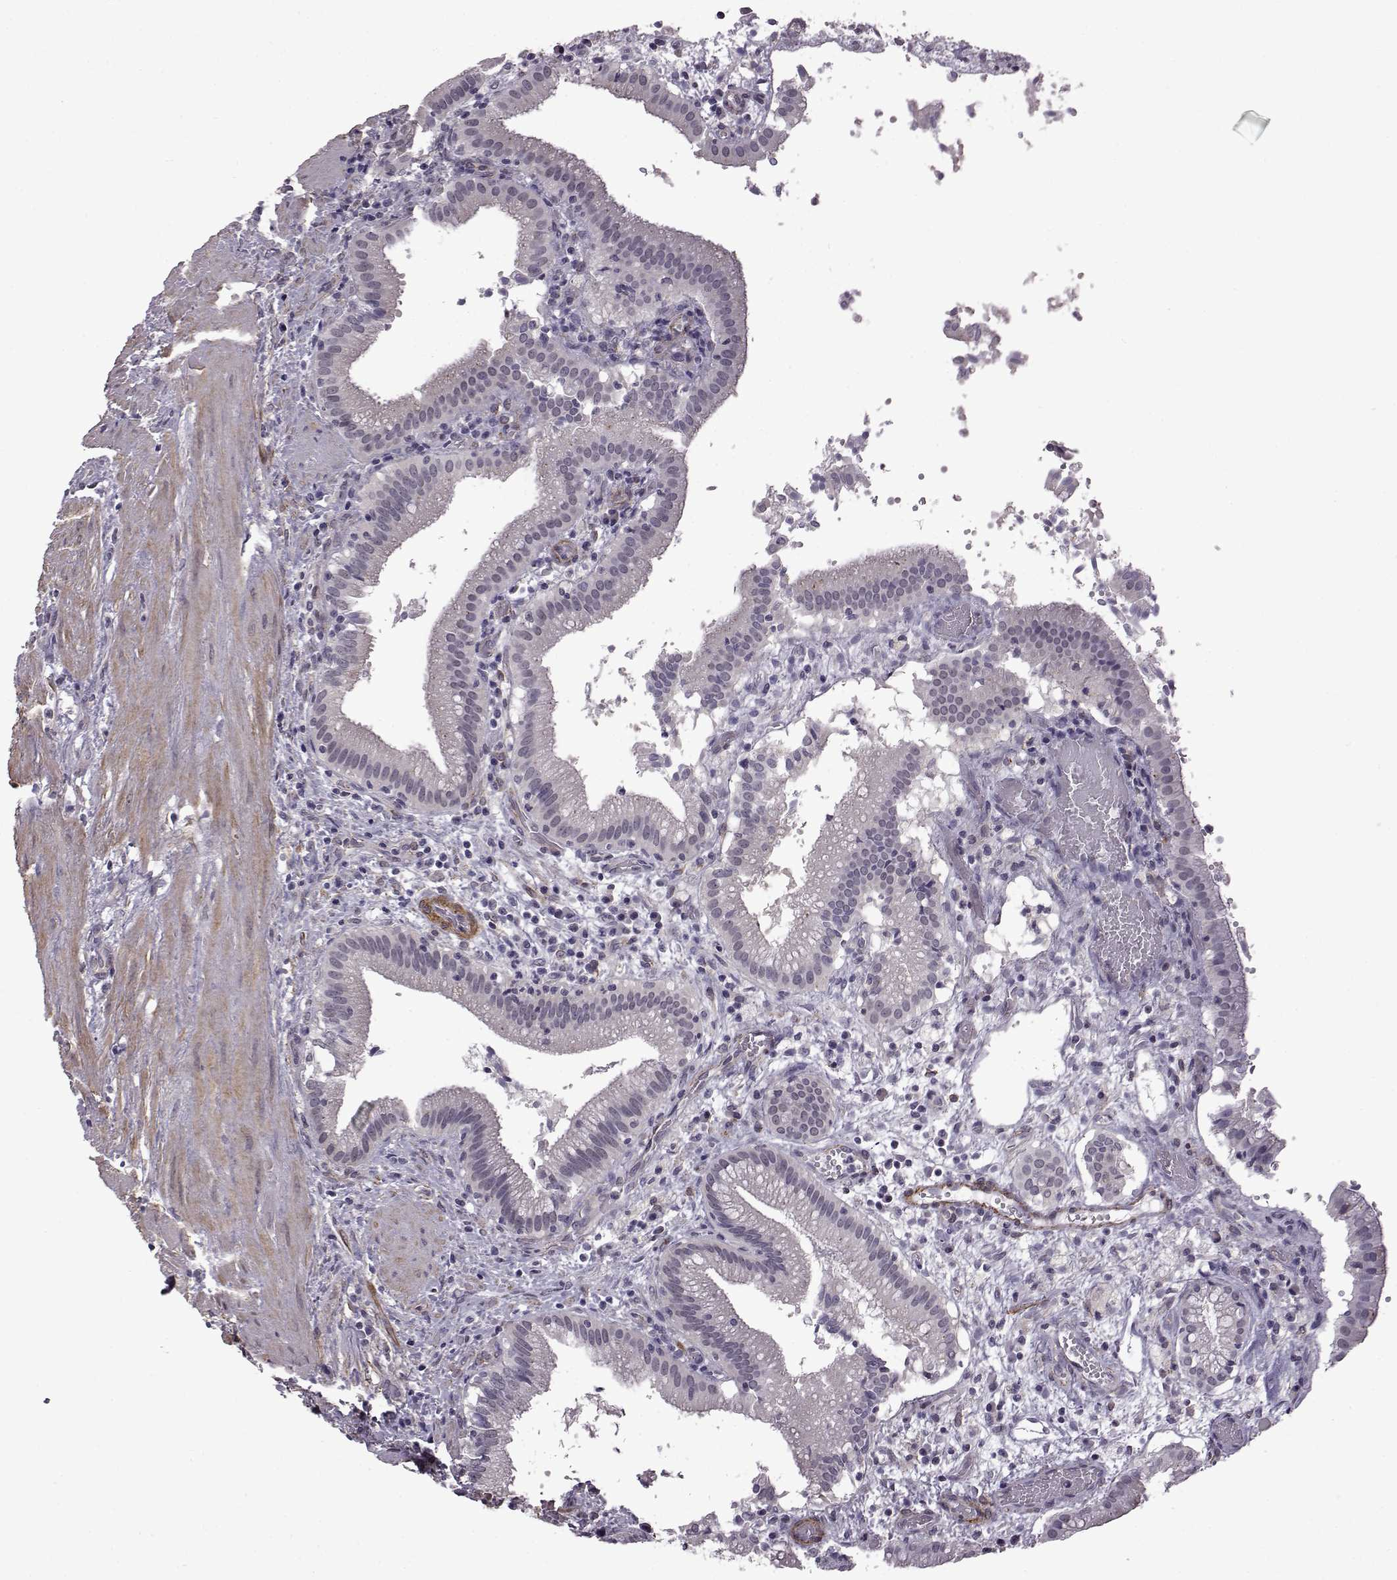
{"staining": {"intensity": "negative", "quantity": "none", "location": "none"}, "tissue": "gallbladder", "cell_type": "Glandular cells", "image_type": "normal", "snomed": [{"axis": "morphology", "description": "Normal tissue, NOS"}, {"axis": "topography", "description": "Gallbladder"}], "caption": "A histopathology image of gallbladder stained for a protein reveals no brown staining in glandular cells.", "gene": "SYNPO2", "patient": {"sex": "male", "age": 42}}